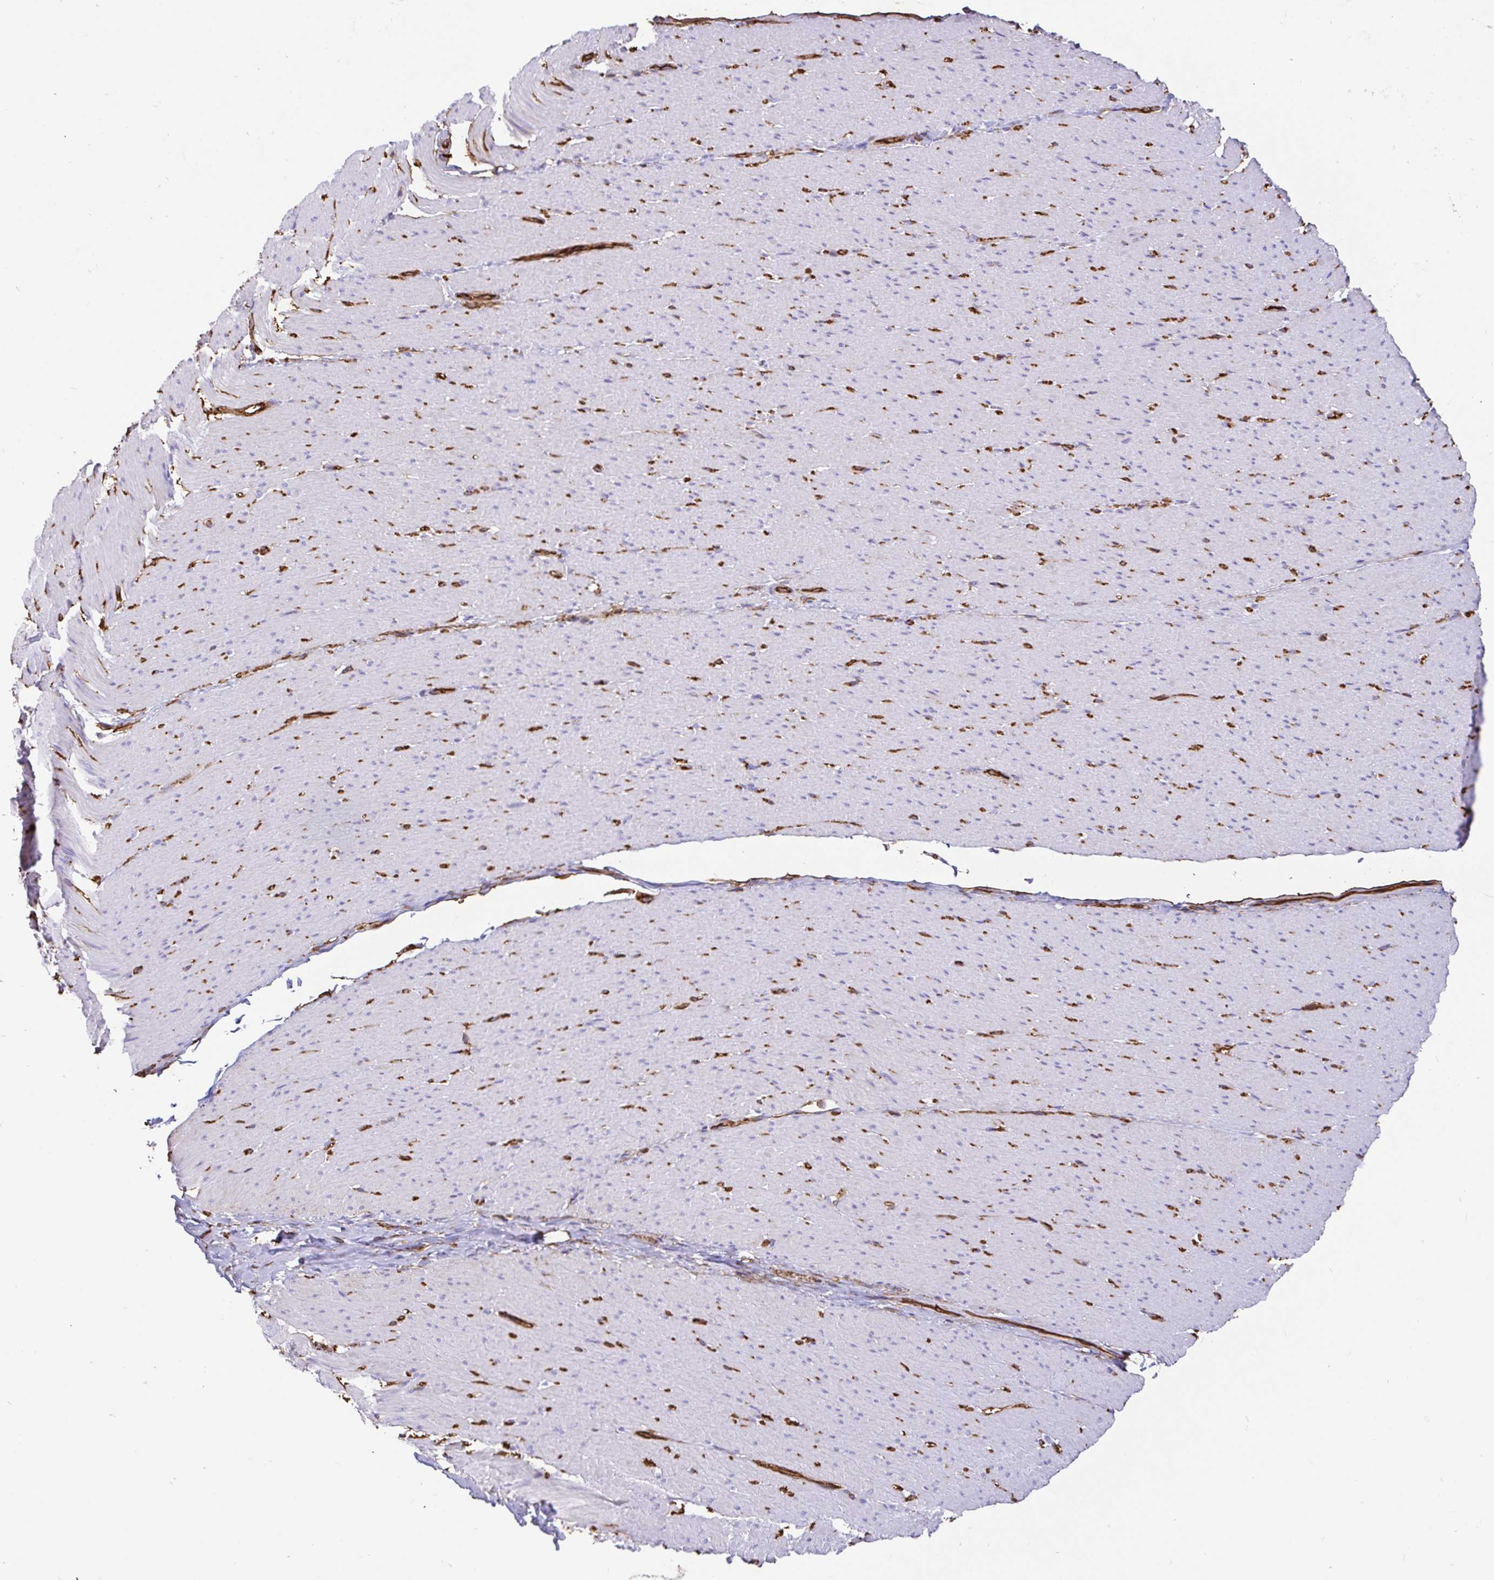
{"staining": {"intensity": "weak", "quantity": "25%-75%", "location": "cytoplasmic/membranous"}, "tissue": "smooth muscle", "cell_type": "Smooth muscle cells", "image_type": "normal", "snomed": [{"axis": "morphology", "description": "Normal tissue, NOS"}, {"axis": "topography", "description": "Smooth muscle"}, {"axis": "topography", "description": "Rectum"}], "caption": "A micrograph of smooth muscle stained for a protein displays weak cytoplasmic/membranous brown staining in smooth muscle cells. The protein is stained brown, and the nuclei are stained in blue (DAB IHC with brightfield microscopy, high magnification).", "gene": "ANXA2", "patient": {"sex": "male", "age": 53}}